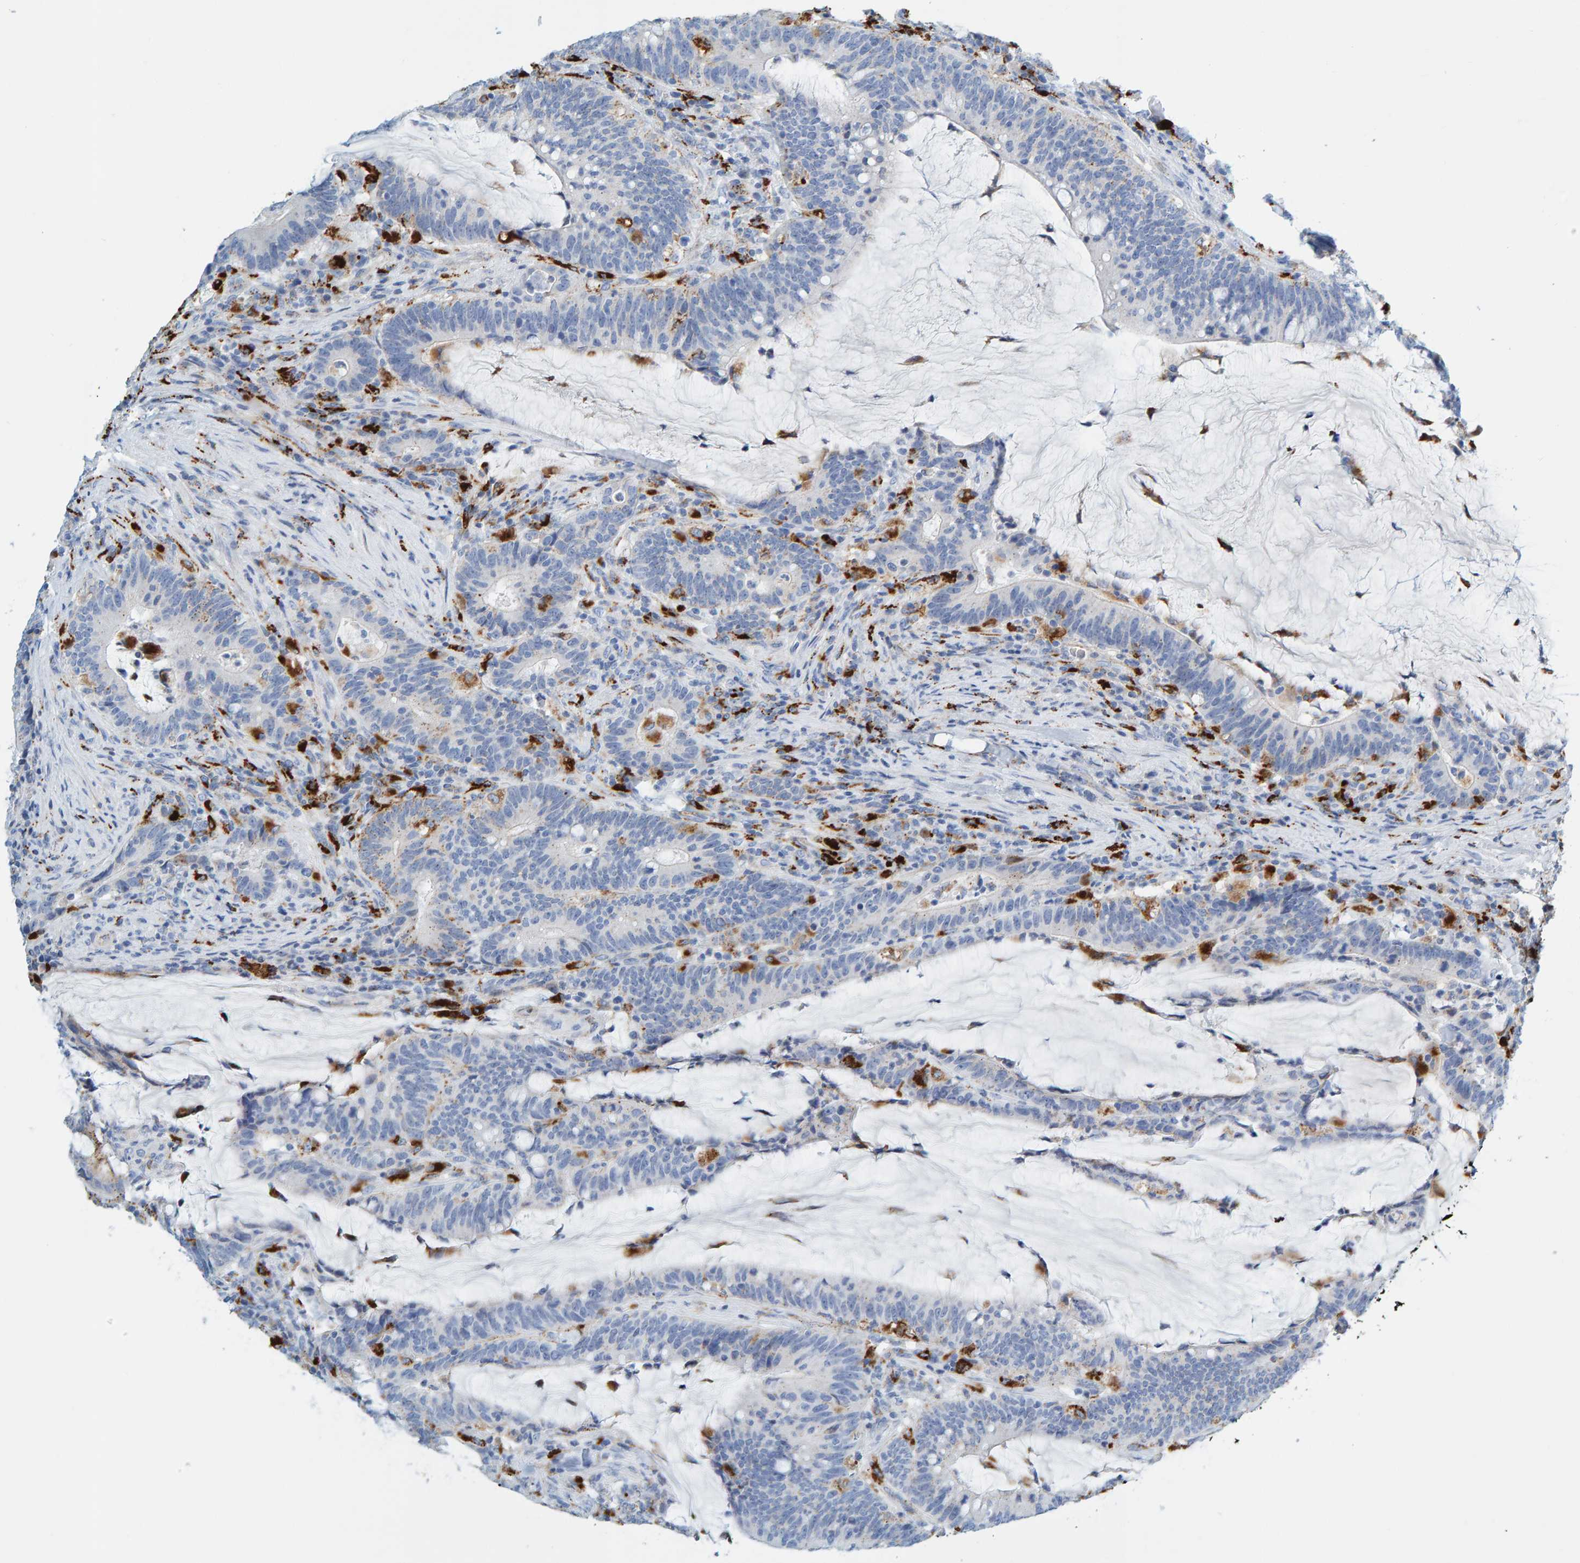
{"staining": {"intensity": "negative", "quantity": "none", "location": "none"}, "tissue": "colorectal cancer", "cell_type": "Tumor cells", "image_type": "cancer", "snomed": [{"axis": "morphology", "description": "Adenocarcinoma, NOS"}, {"axis": "topography", "description": "Colon"}], "caption": "Tumor cells are negative for protein expression in human colorectal cancer (adenocarcinoma). (DAB immunohistochemistry (IHC) visualized using brightfield microscopy, high magnification).", "gene": "BIN3", "patient": {"sex": "female", "age": 66}}